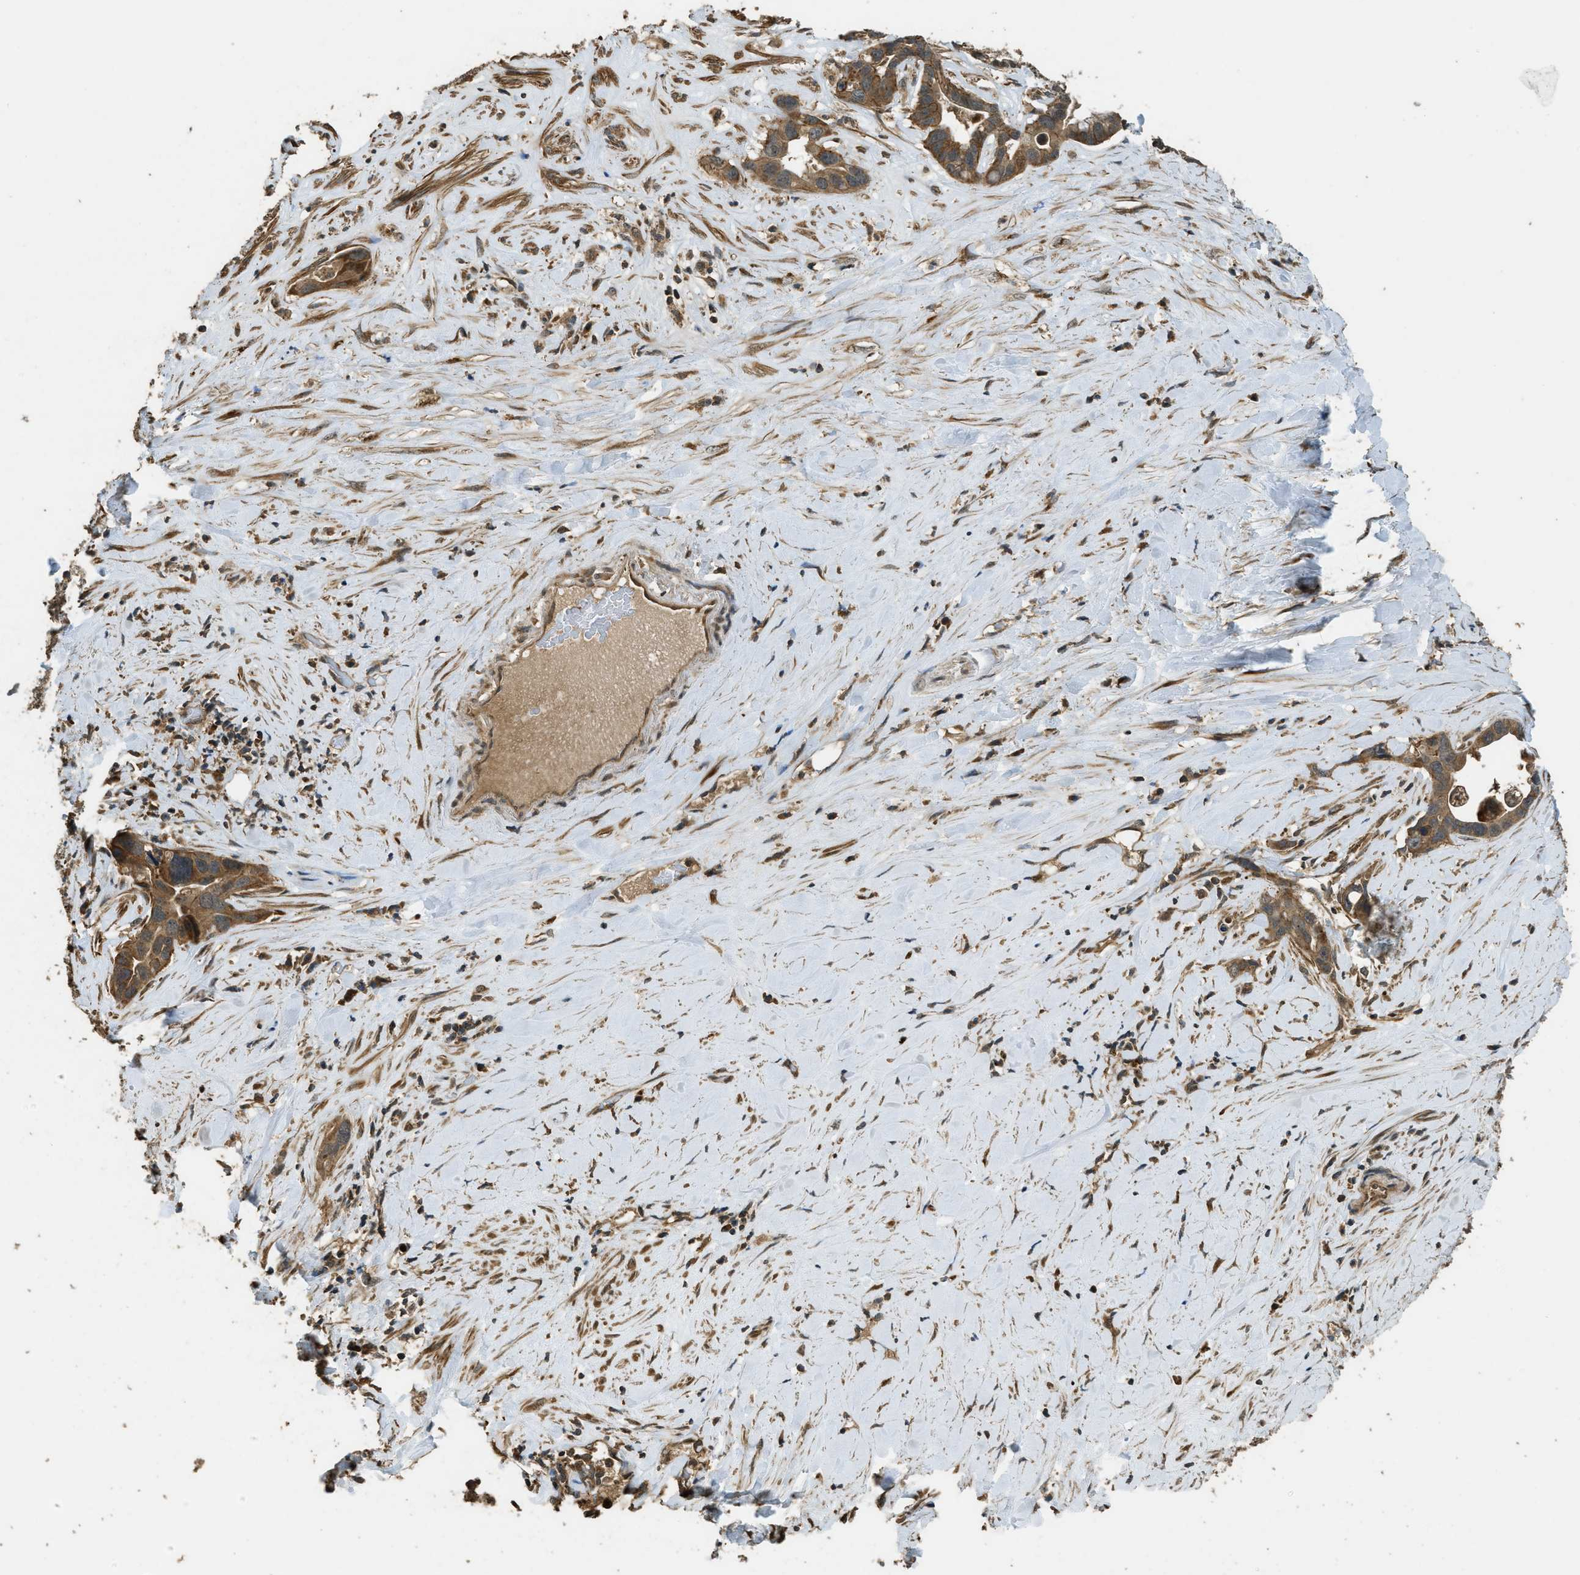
{"staining": {"intensity": "moderate", "quantity": ">75%", "location": "cytoplasmic/membranous"}, "tissue": "liver cancer", "cell_type": "Tumor cells", "image_type": "cancer", "snomed": [{"axis": "morphology", "description": "Cholangiocarcinoma"}, {"axis": "topography", "description": "Liver"}], "caption": "There is medium levels of moderate cytoplasmic/membranous positivity in tumor cells of cholangiocarcinoma (liver), as demonstrated by immunohistochemical staining (brown color).", "gene": "PPP6R3", "patient": {"sex": "female", "age": 65}}